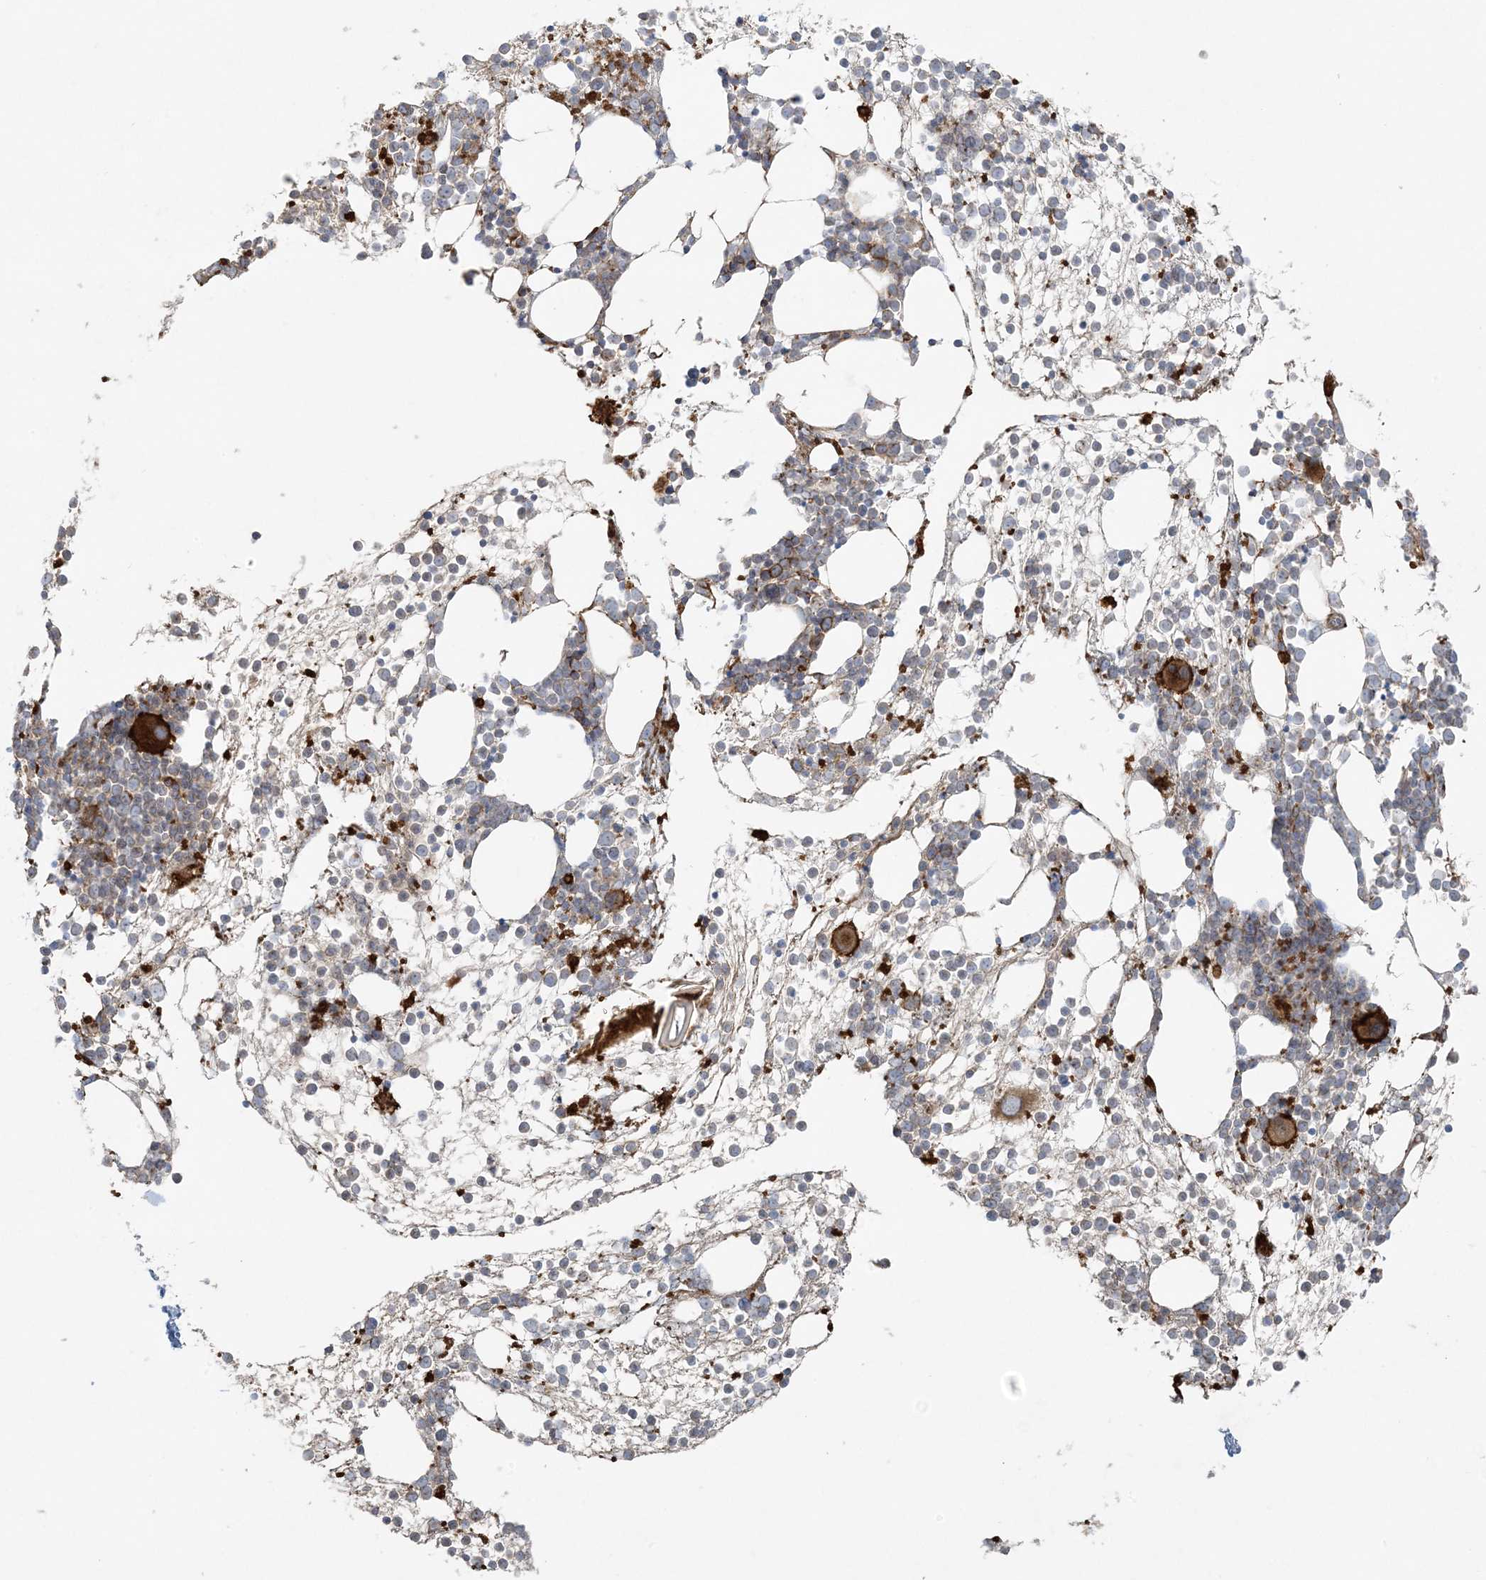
{"staining": {"intensity": "strong", "quantity": "<25%", "location": "cytoplasmic/membranous"}, "tissue": "bone marrow", "cell_type": "Hematopoietic cells", "image_type": "normal", "snomed": [{"axis": "morphology", "description": "Normal tissue, NOS"}, {"axis": "topography", "description": "Bone marrow"}], "caption": "Bone marrow stained with DAB IHC displays medium levels of strong cytoplasmic/membranous positivity in about <25% of hematopoietic cells. (brown staining indicates protein expression, while blue staining denotes nuclei).", "gene": "PIK3R4", "patient": {"sex": "male", "age": 54}}